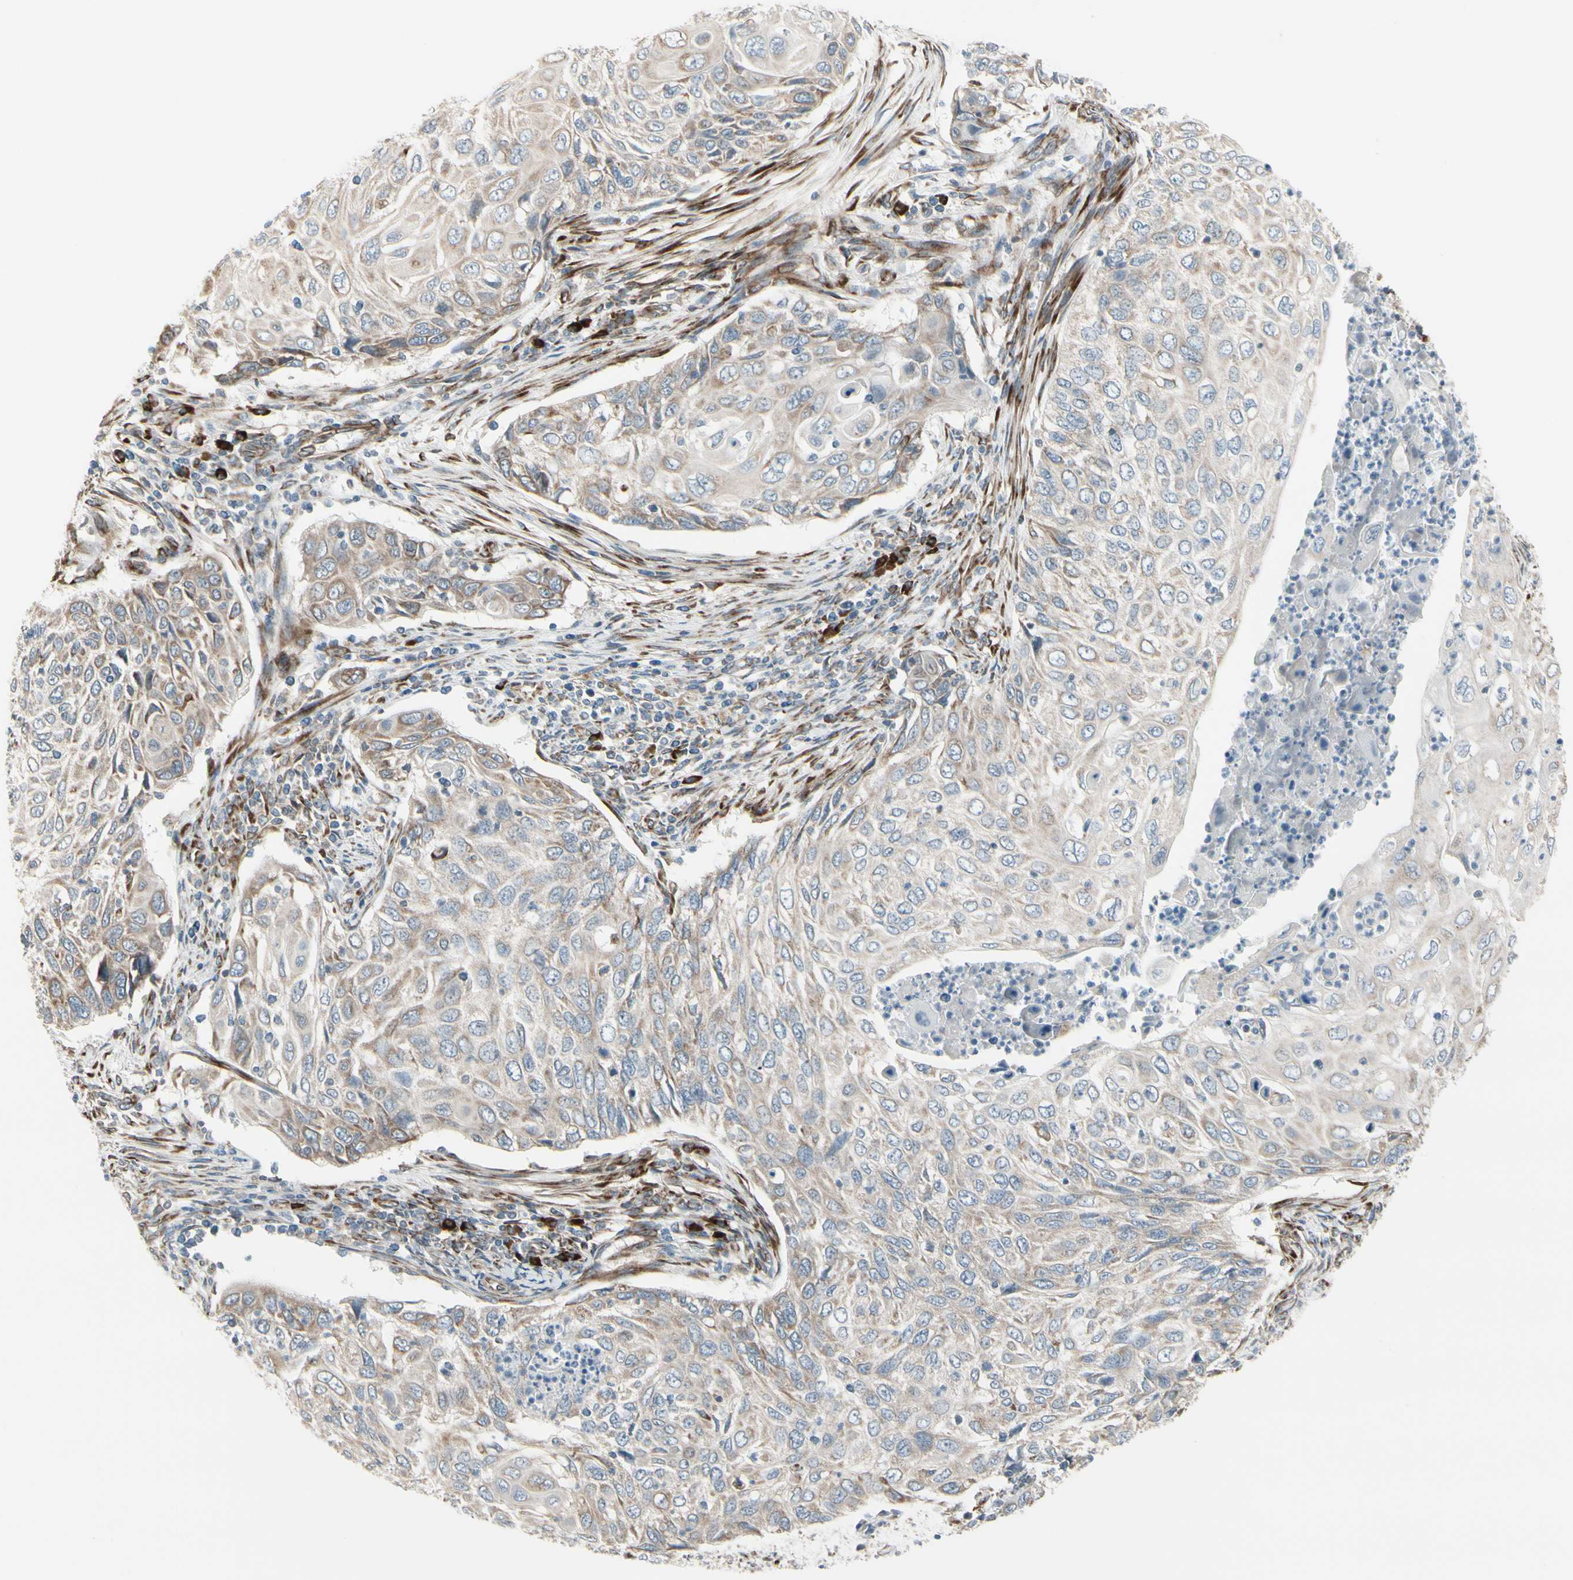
{"staining": {"intensity": "weak", "quantity": ">75%", "location": "cytoplasmic/membranous"}, "tissue": "cervical cancer", "cell_type": "Tumor cells", "image_type": "cancer", "snomed": [{"axis": "morphology", "description": "Squamous cell carcinoma, NOS"}, {"axis": "topography", "description": "Cervix"}], "caption": "Protein staining of cervical squamous cell carcinoma tissue demonstrates weak cytoplasmic/membranous staining in about >75% of tumor cells.", "gene": "FNDC3A", "patient": {"sex": "female", "age": 70}}